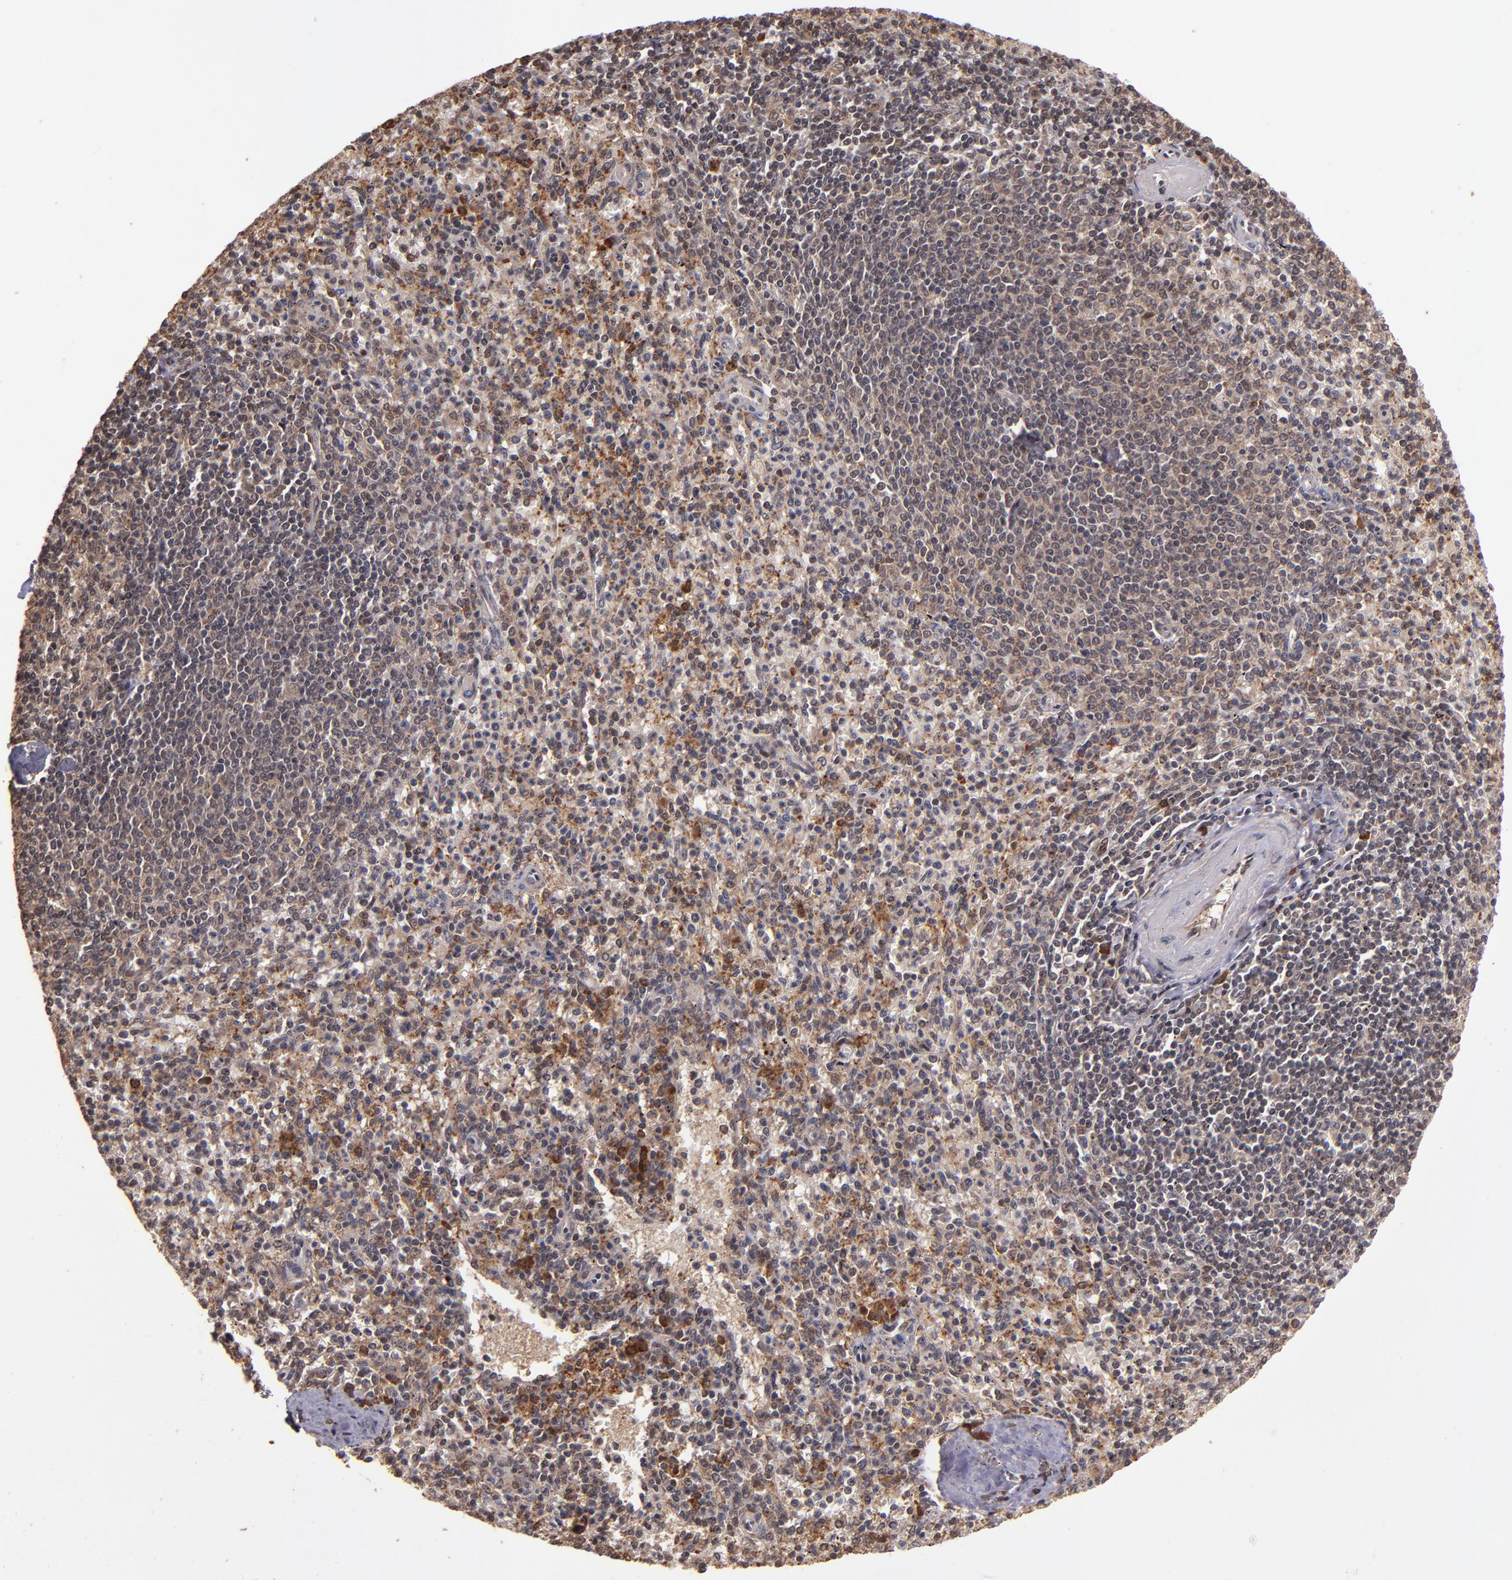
{"staining": {"intensity": "weak", "quantity": "25%-75%", "location": "cytoplasmic/membranous"}, "tissue": "spleen", "cell_type": "Cells in red pulp", "image_type": "normal", "snomed": [{"axis": "morphology", "description": "Normal tissue, NOS"}, {"axis": "topography", "description": "Spleen"}], "caption": "Immunohistochemical staining of unremarkable human spleen exhibits weak cytoplasmic/membranous protein staining in approximately 25%-75% of cells in red pulp.", "gene": "RIOK3", "patient": {"sex": "male", "age": 72}}